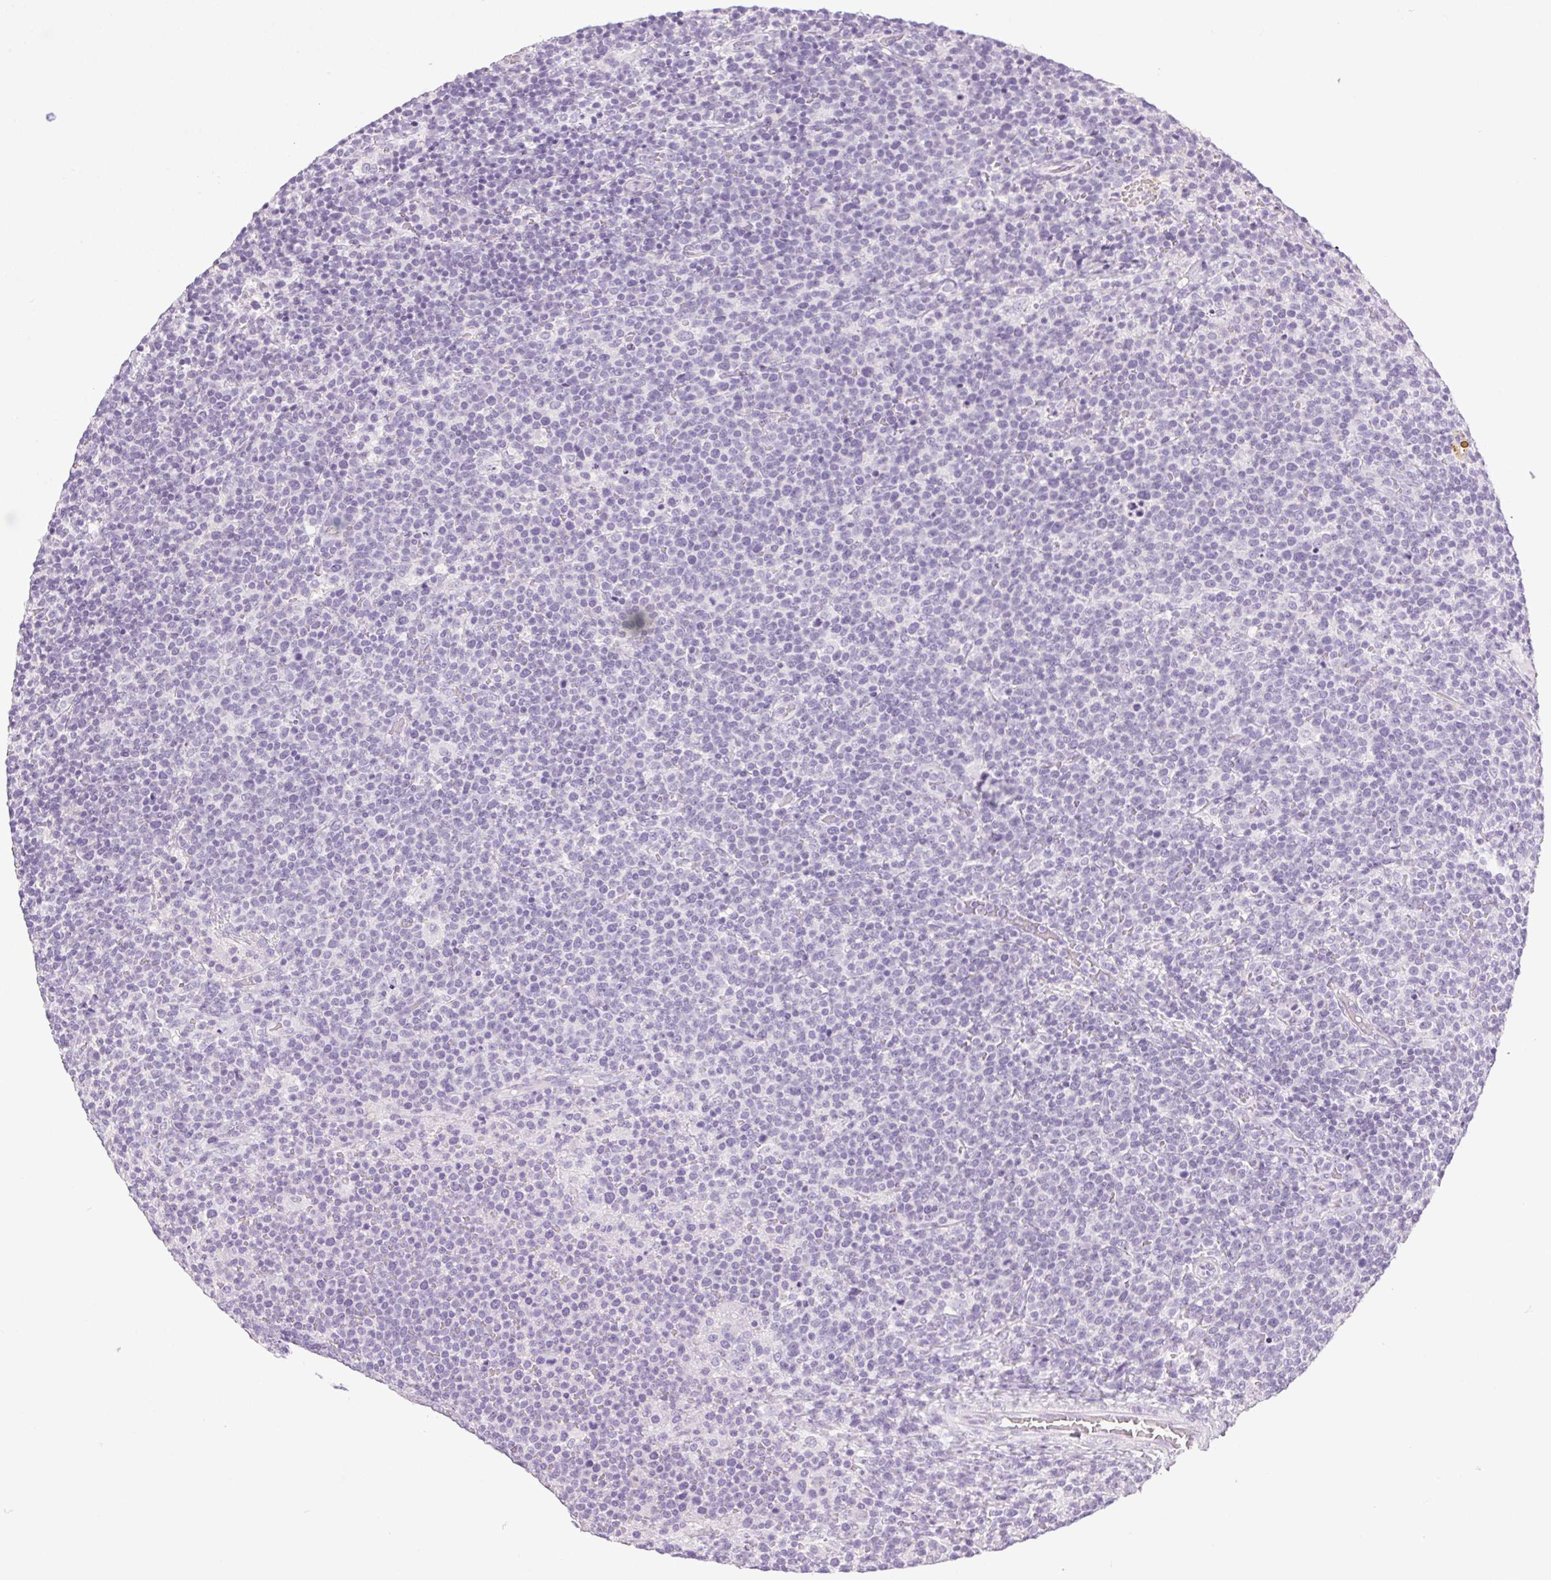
{"staining": {"intensity": "negative", "quantity": "none", "location": "none"}, "tissue": "lymphoma", "cell_type": "Tumor cells", "image_type": "cancer", "snomed": [{"axis": "morphology", "description": "Malignant lymphoma, non-Hodgkin's type, High grade"}, {"axis": "topography", "description": "Lymph node"}], "caption": "Immunohistochemistry histopathology image of lymphoma stained for a protein (brown), which shows no positivity in tumor cells. Nuclei are stained in blue.", "gene": "POPDC2", "patient": {"sex": "male", "age": 61}}